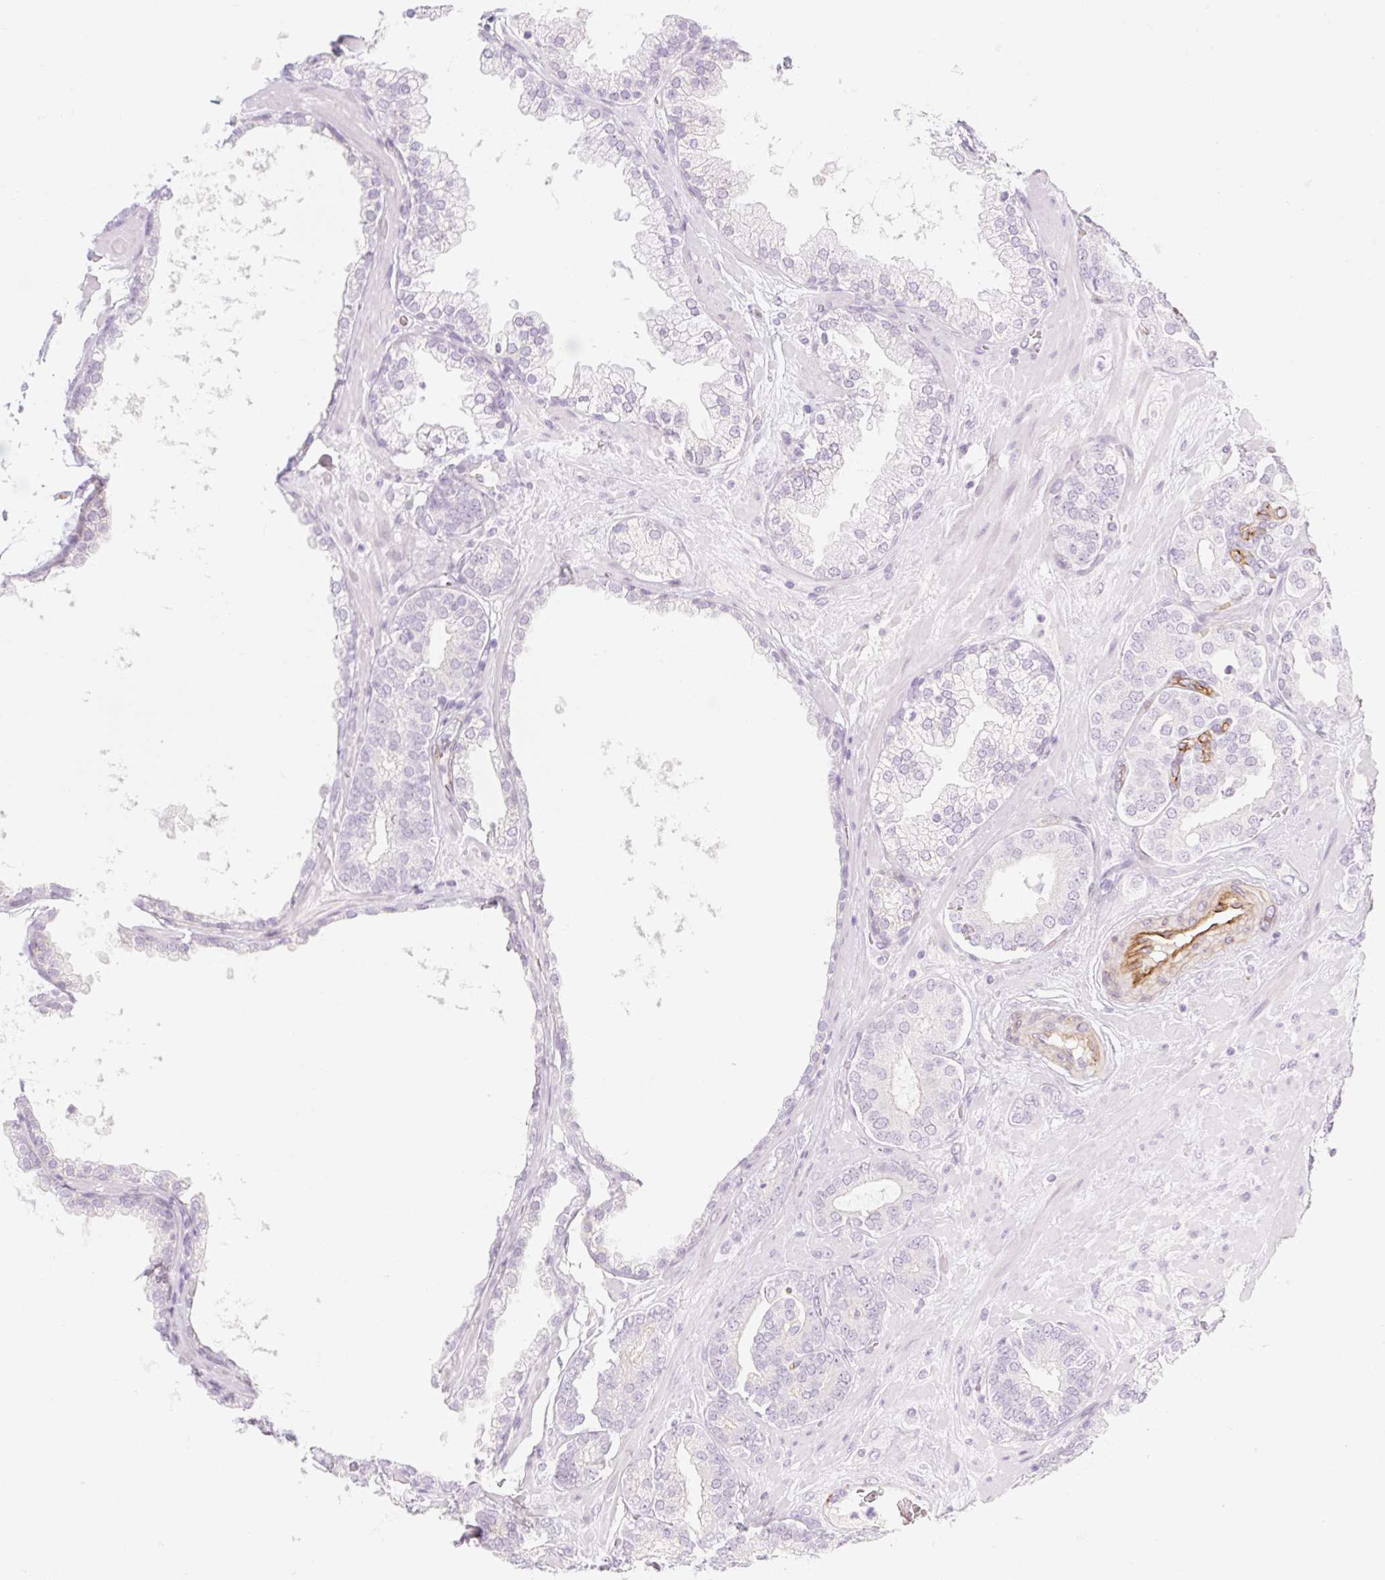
{"staining": {"intensity": "negative", "quantity": "none", "location": "none"}, "tissue": "prostate cancer", "cell_type": "Tumor cells", "image_type": "cancer", "snomed": [{"axis": "morphology", "description": "Adenocarcinoma, High grade"}, {"axis": "topography", "description": "Prostate"}], "caption": "Immunohistochemical staining of human prostate adenocarcinoma (high-grade) reveals no significant expression in tumor cells.", "gene": "TAF1L", "patient": {"sex": "male", "age": 66}}